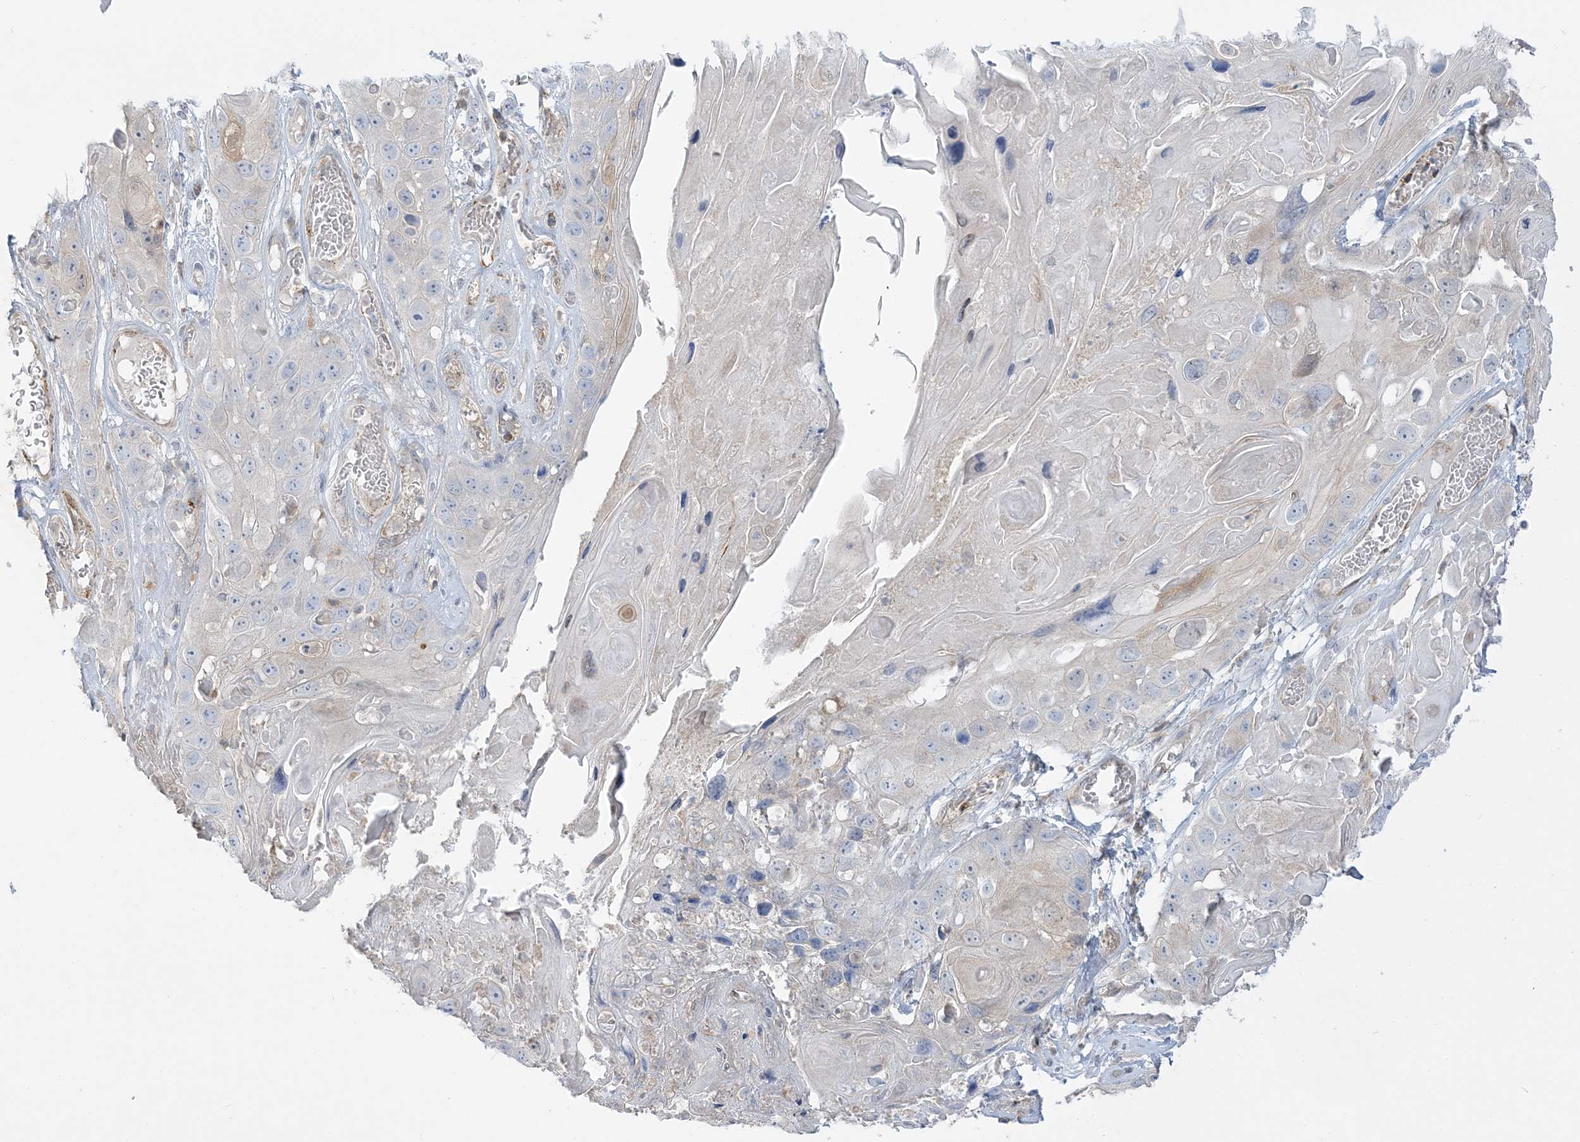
{"staining": {"intensity": "negative", "quantity": "none", "location": "none"}, "tissue": "skin cancer", "cell_type": "Tumor cells", "image_type": "cancer", "snomed": [{"axis": "morphology", "description": "Squamous cell carcinoma, NOS"}, {"axis": "topography", "description": "Skin"}], "caption": "Skin squamous cell carcinoma stained for a protein using immunohistochemistry reveals no expression tumor cells.", "gene": "INPP1", "patient": {"sex": "male", "age": 55}}